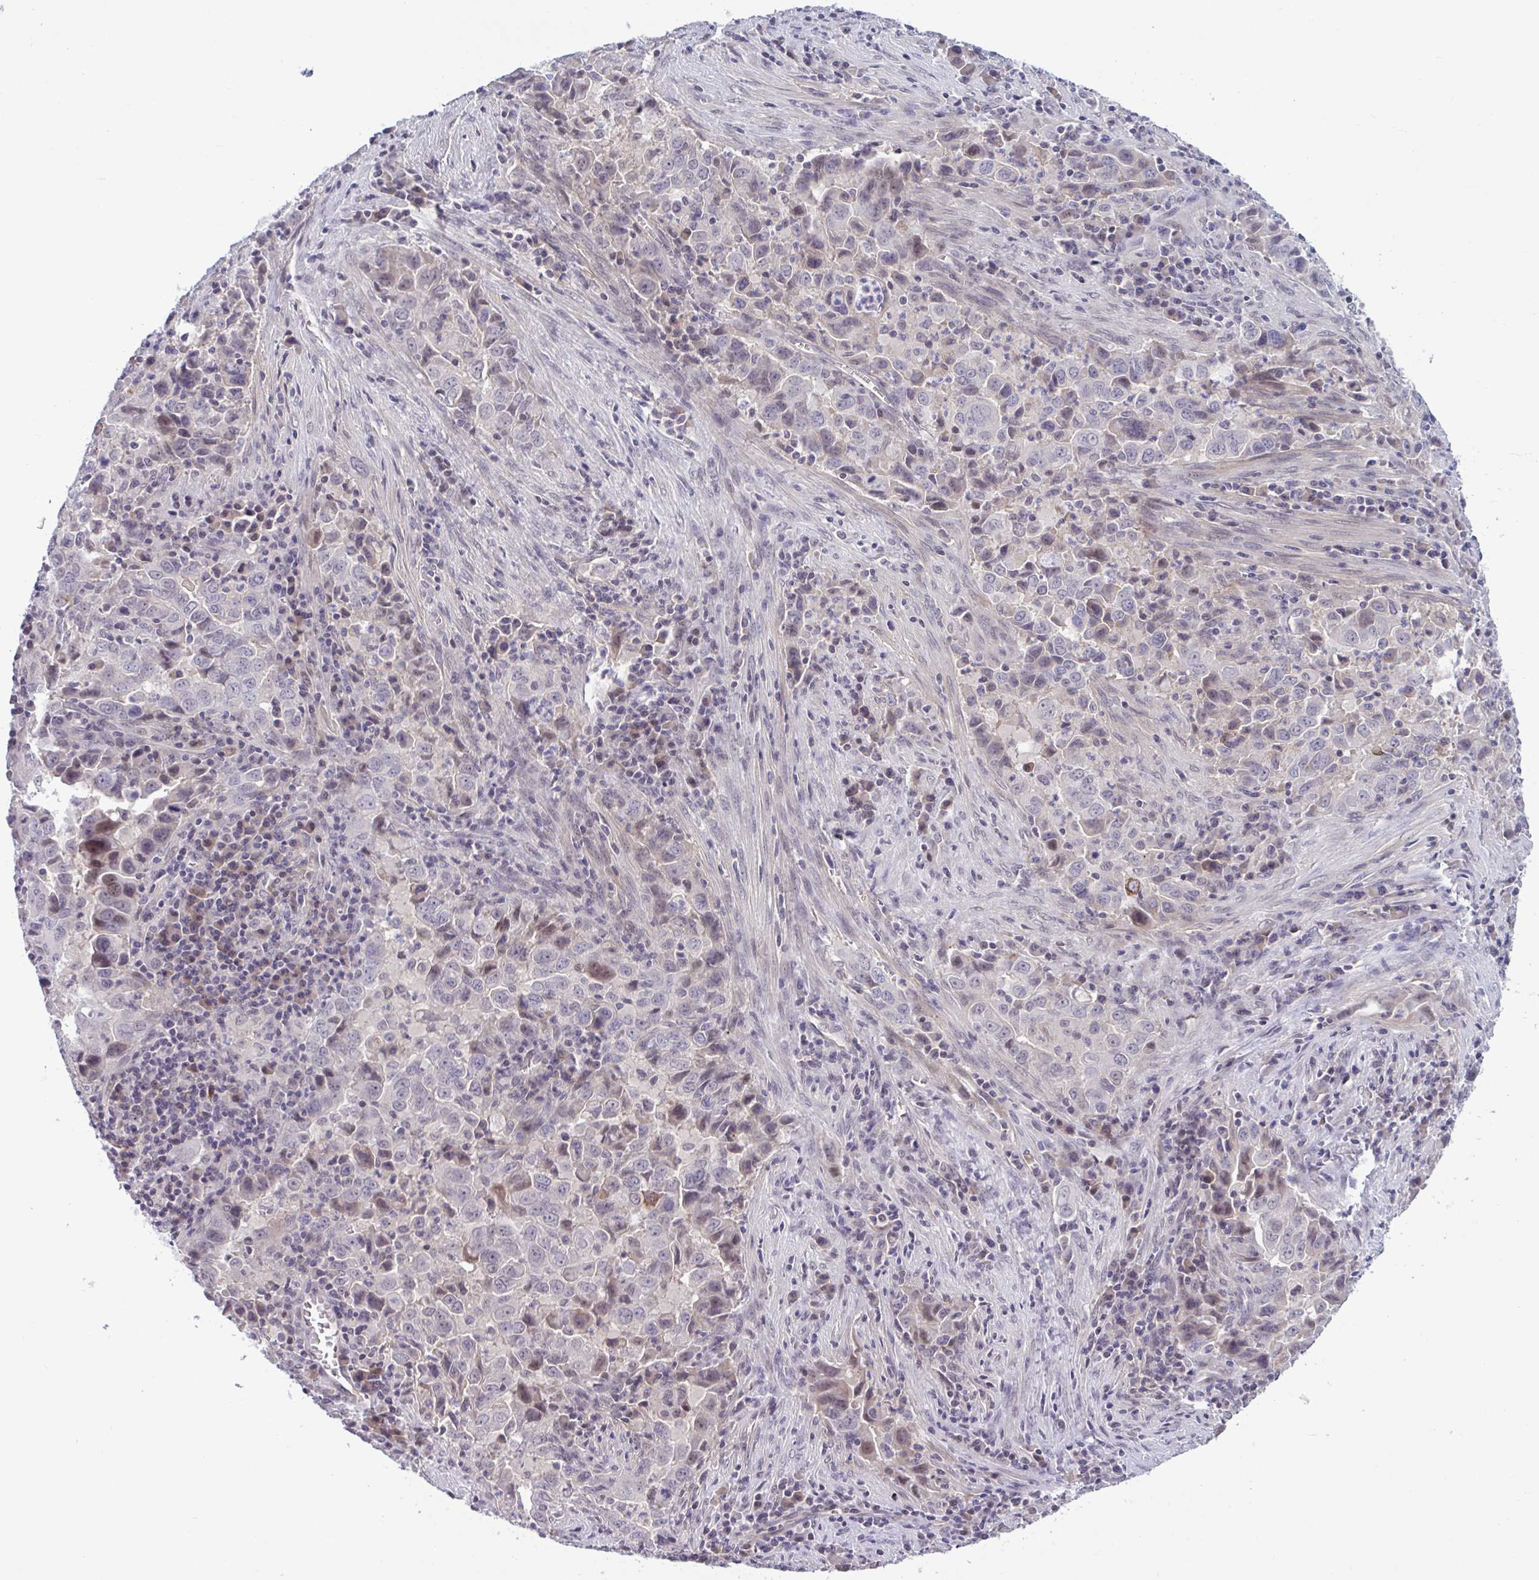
{"staining": {"intensity": "weak", "quantity": "<25%", "location": "cytoplasmic/membranous,nuclear"}, "tissue": "lung cancer", "cell_type": "Tumor cells", "image_type": "cancer", "snomed": [{"axis": "morphology", "description": "Adenocarcinoma, NOS"}, {"axis": "topography", "description": "Lung"}], "caption": "A micrograph of lung cancer (adenocarcinoma) stained for a protein exhibits no brown staining in tumor cells.", "gene": "TTC7B", "patient": {"sex": "male", "age": 67}}